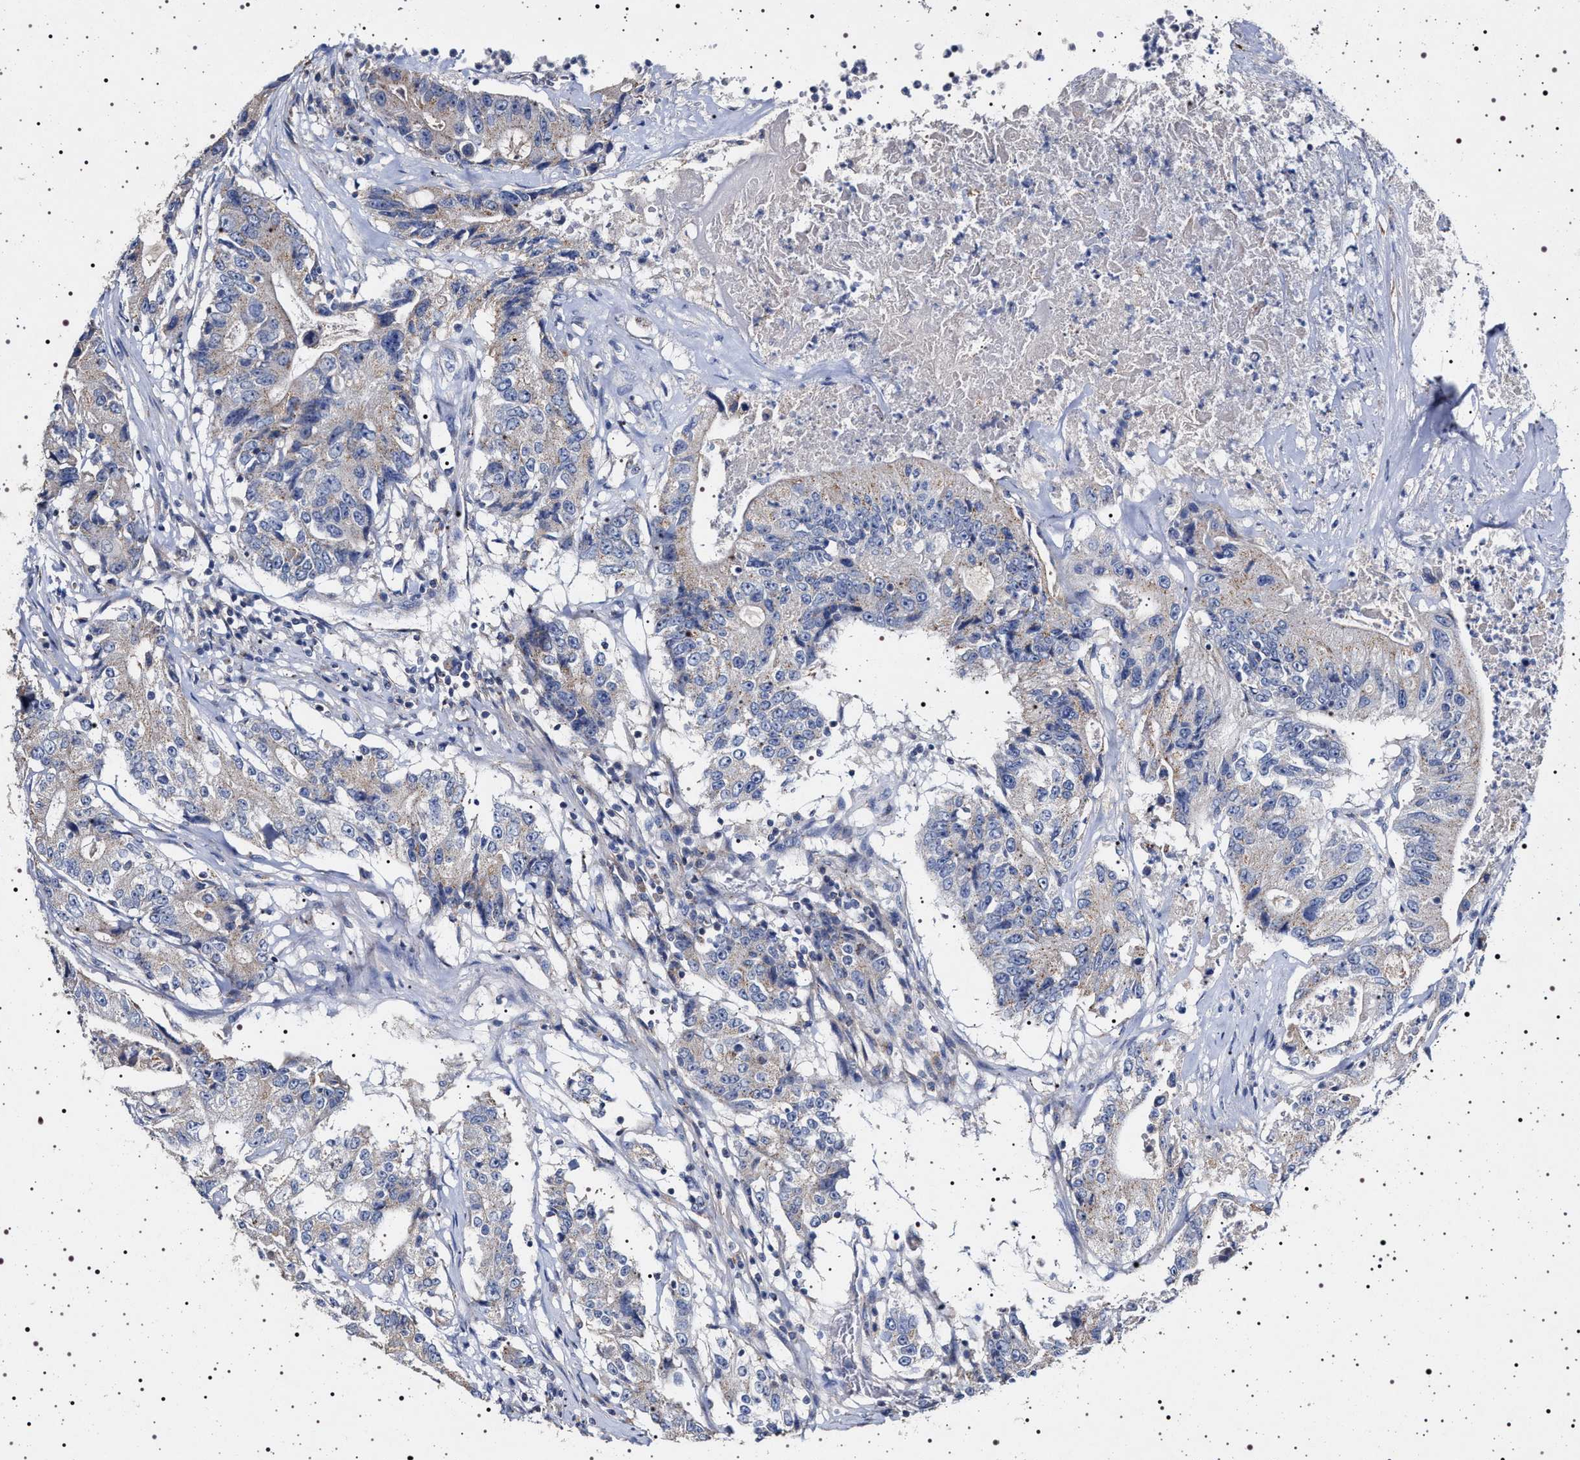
{"staining": {"intensity": "weak", "quantity": "<25%", "location": "cytoplasmic/membranous"}, "tissue": "colorectal cancer", "cell_type": "Tumor cells", "image_type": "cancer", "snomed": [{"axis": "morphology", "description": "Adenocarcinoma, NOS"}, {"axis": "topography", "description": "Colon"}], "caption": "Immunohistochemistry (IHC) micrograph of human colorectal cancer (adenocarcinoma) stained for a protein (brown), which demonstrates no expression in tumor cells.", "gene": "NAALADL2", "patient": {"sex": "female", "age": 77}}